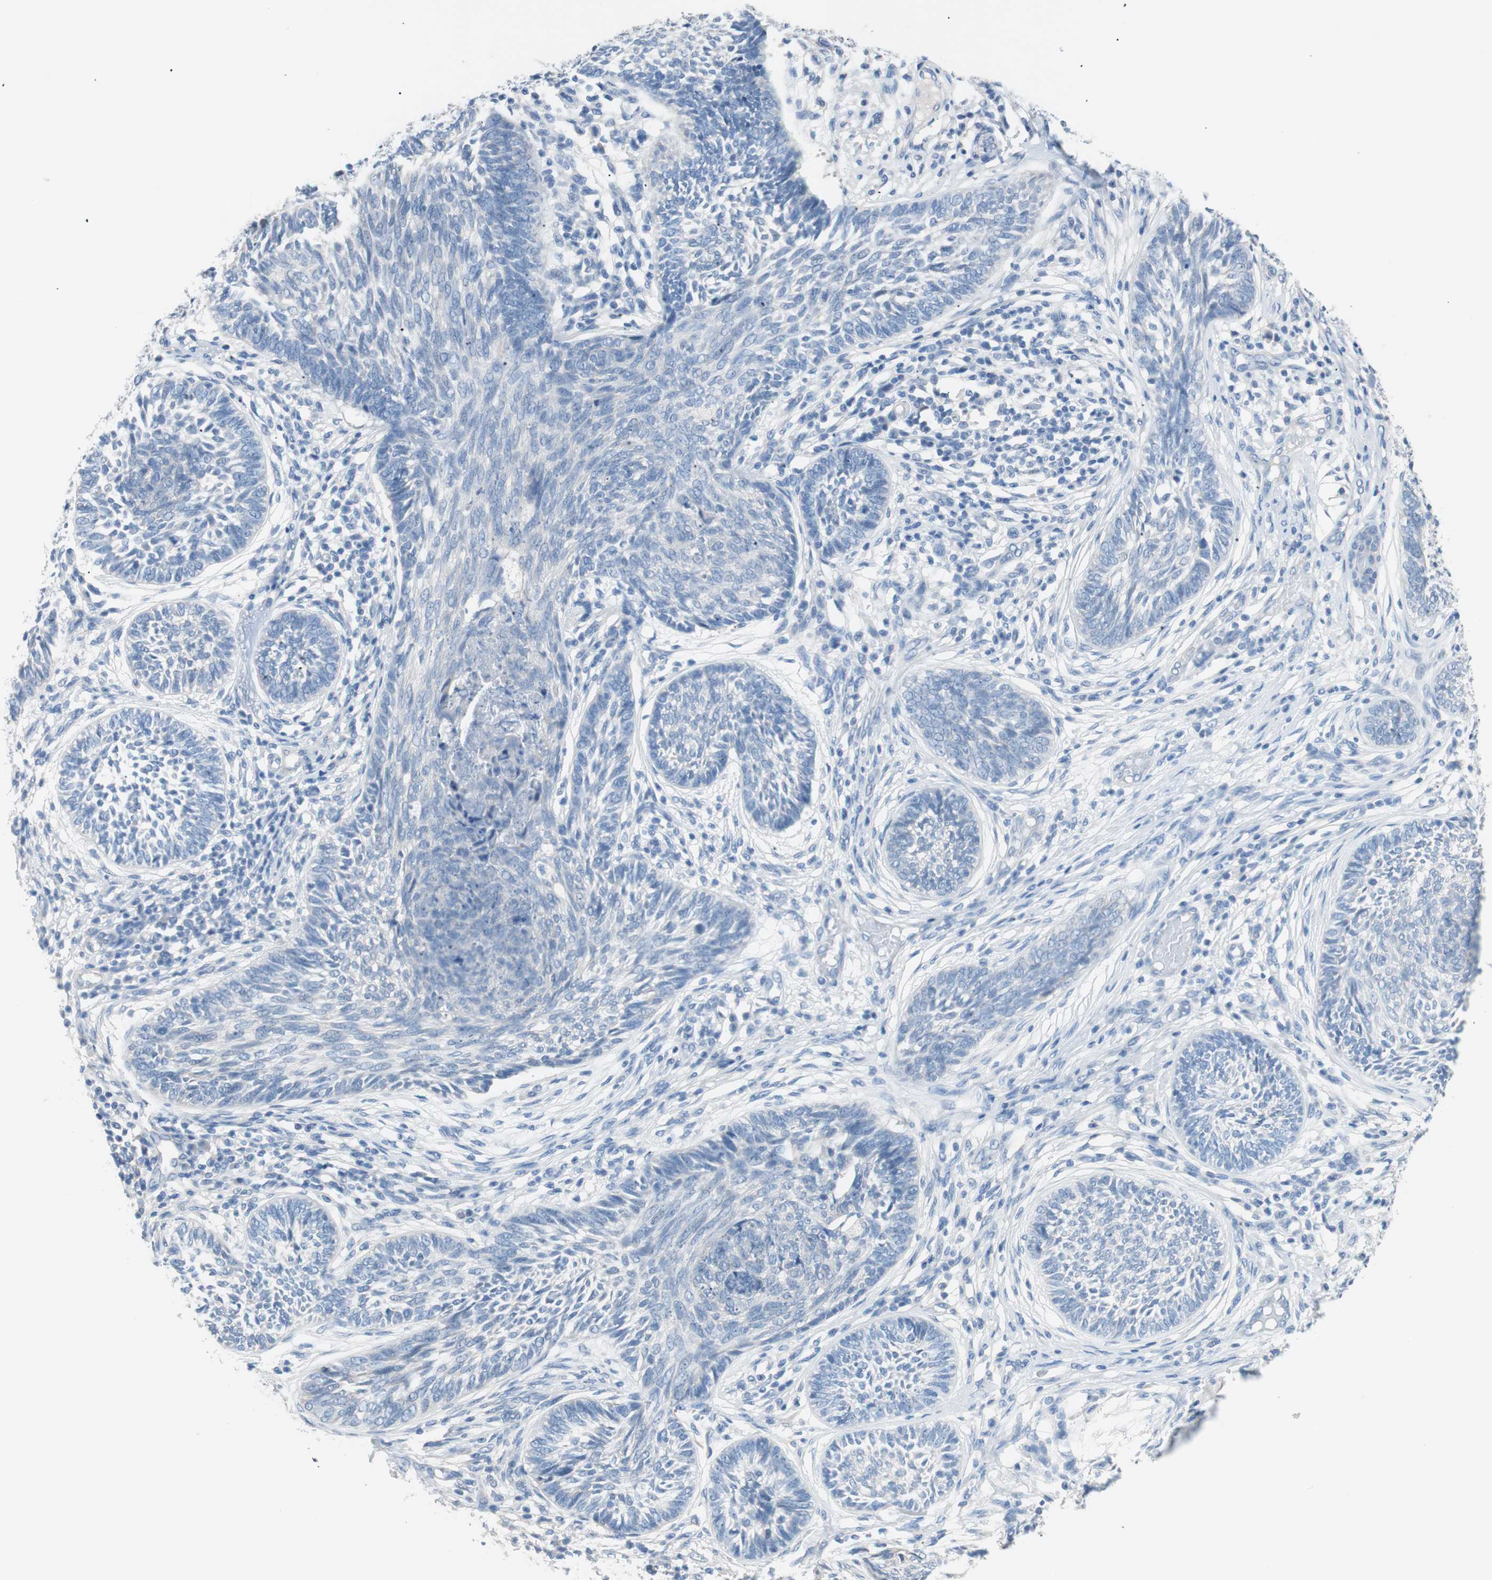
{"staining": {"intensity": "negative", "quantity": "none", "location": "none"}, "tissue": "skin cancer", "cell_type": "Tumor cells", "image_type": "cancer", "snomed": [{"axis": "morphology", "description": "Papilloma, NOS"}, {"axis": "morphology", "description": "Basal cell carcinoma"}, {"axis": "topography", "description": "Skin"}], "caption": "Tumor cells show no significant protein staining in skin papilloma.", "gene": "VIL1", "patient": {"sex": "male", "age": 87}}